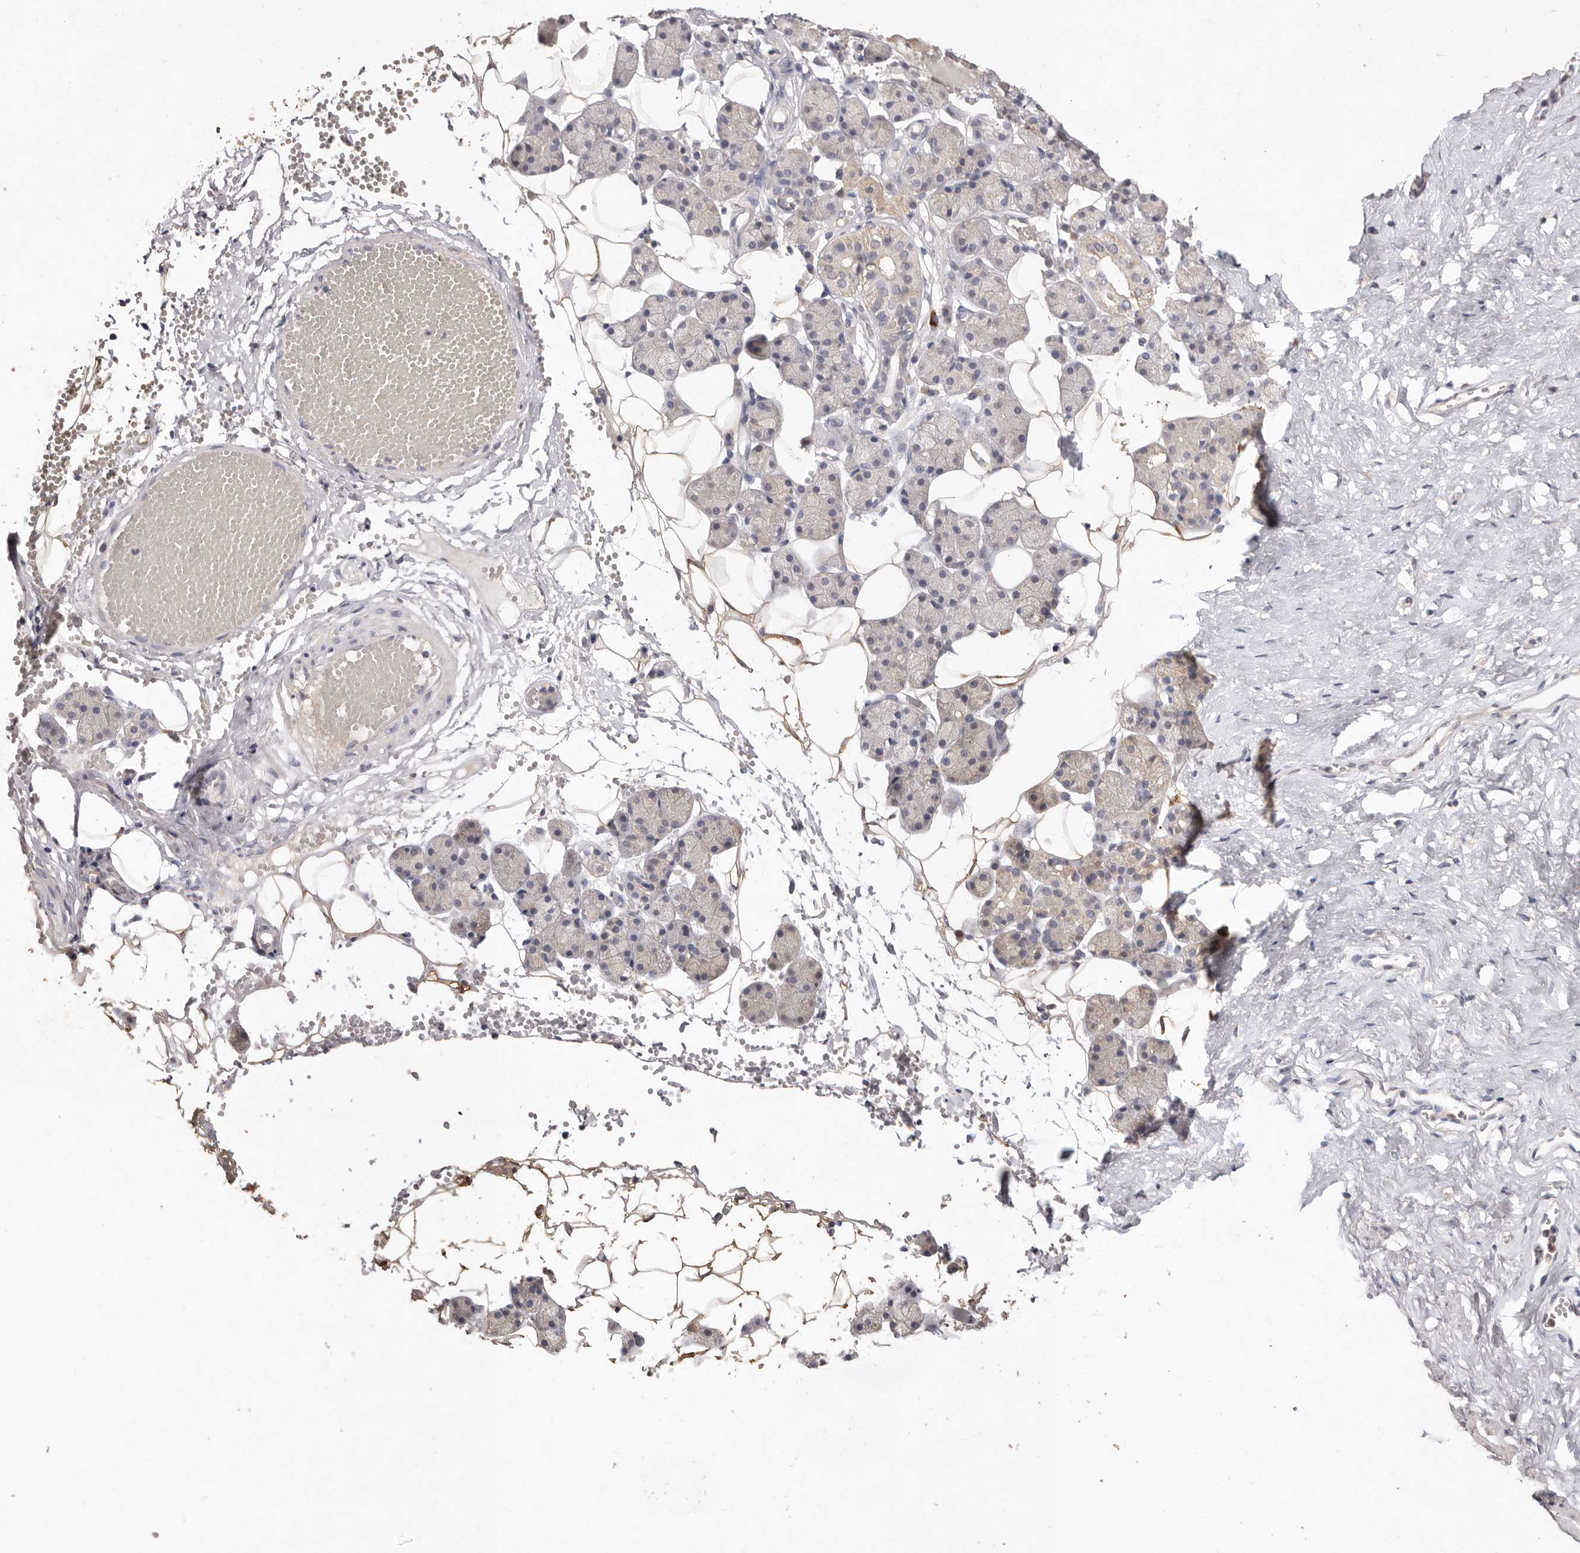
{"staining": {"intensity": "moderate", "quantity": "<25%", "location": "cytoplasmic/membranous"}, "tissue": "salivary gland", "cell_type": "Glandular cells", "image_type": "normal", "snomed": [{"axis": "morphology", "description": "Normal tissue, NOS"}, {"axis": "topography", "description": "Salivary gland"}], "caption": "IHC image of normal human salivary gland stained for a protein (brown), which displays low levels of moderate cytoplasmic/membranous staining in approximately <25% of glandular cells.", "gene": "EDEM1", "patient": {"sex": "female", "age": 33}}